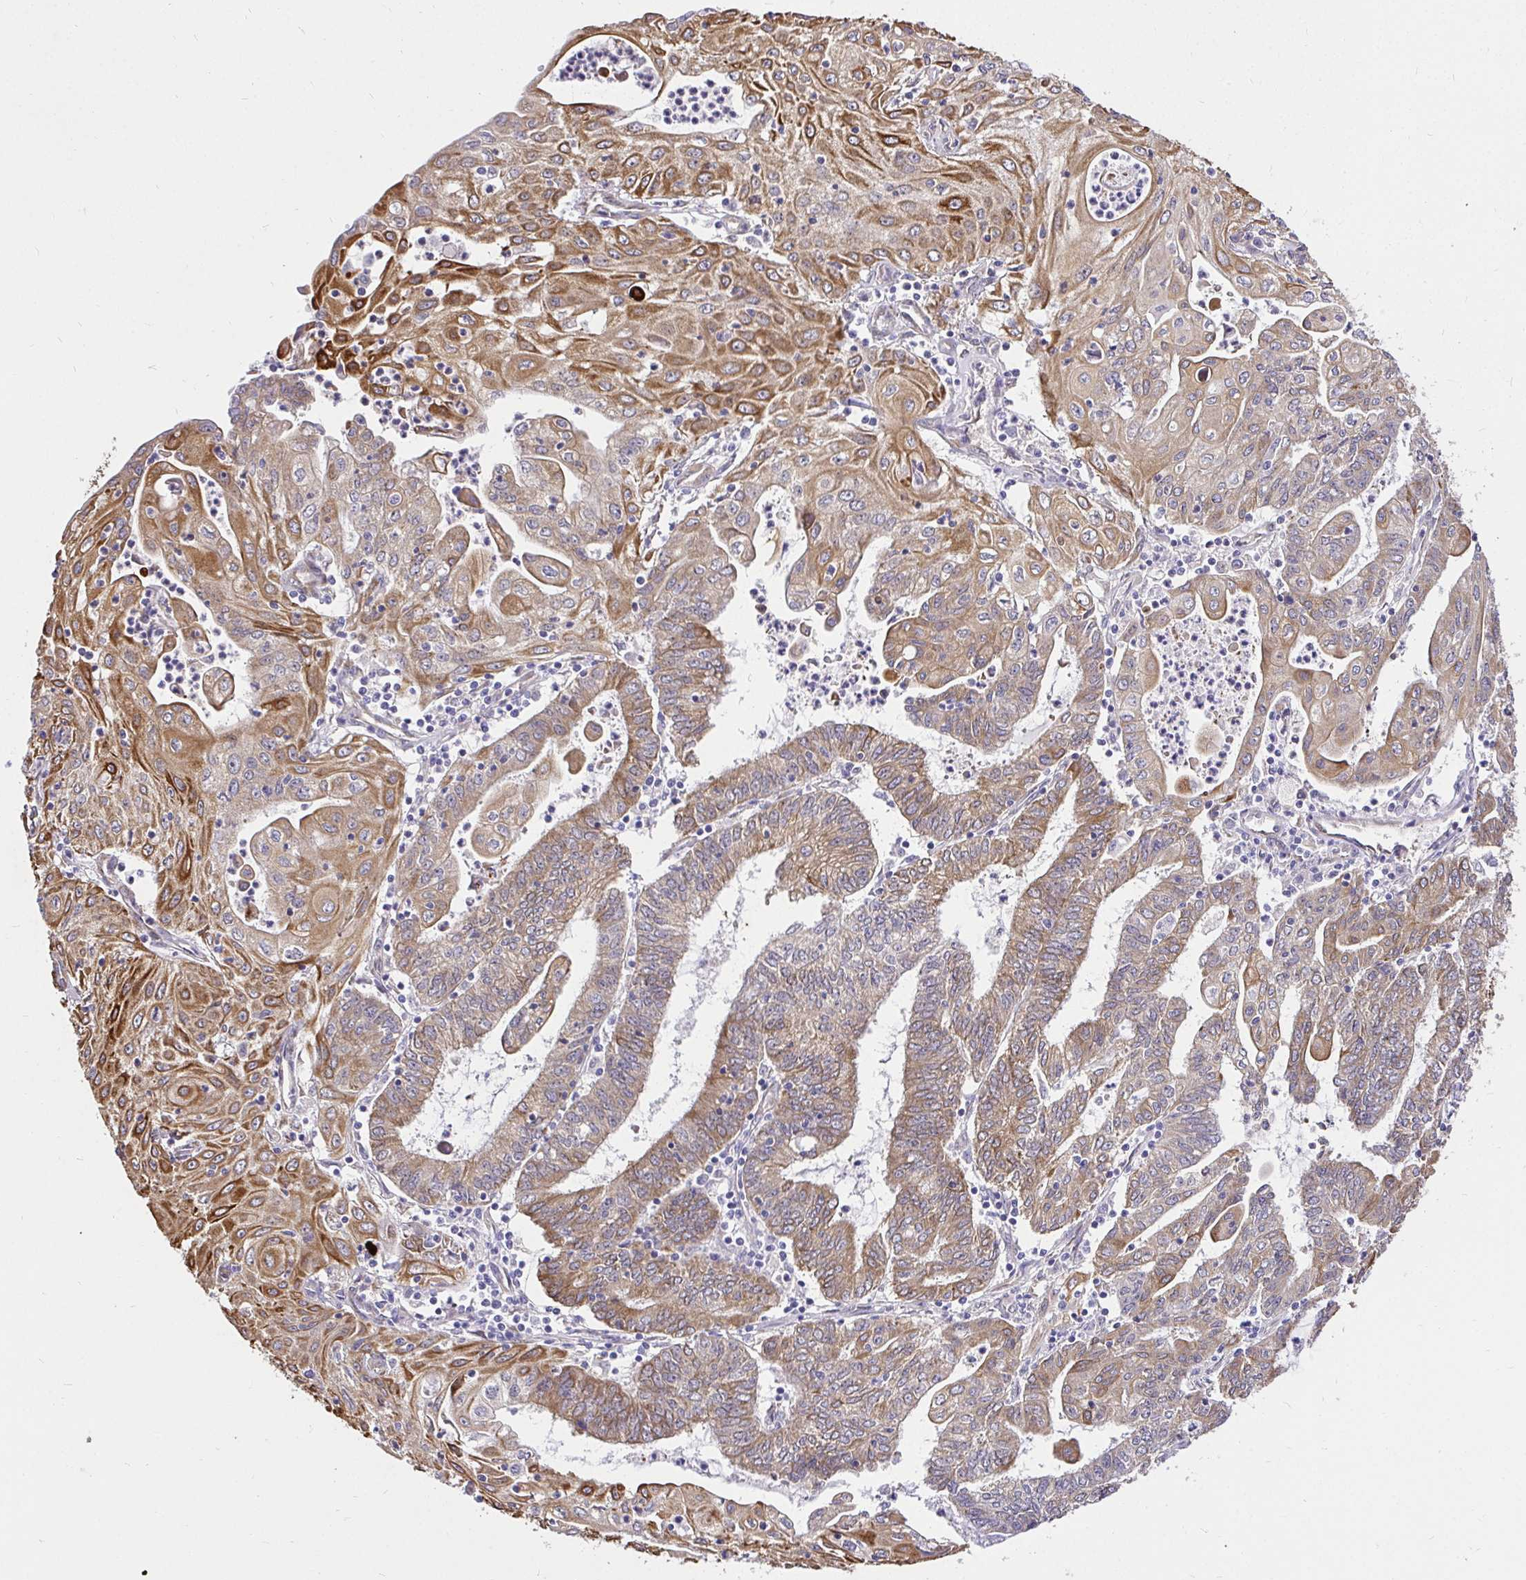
{"staining": {"intensity": "moderate", "quantity": ">75%", "location": "cytoplasmic/membranous"}, "tissue": "endometrial cancer", "cell_type": "Tumor cells", "image_type": "cancer", "snomed": [{"axis": "morphology", "description": "Adenocarcinoma, NOS"}, {"axis": "topography", "description": "Endometrium"}], "caption": "Immunohistochemical staining of endometrial cancer shows medium levels of moderate cytoplasmic/membranous staining in approximately >75% of tumor cells.", "gene": "CCDC122", "patient": {"sex": "female", "age": 61}}